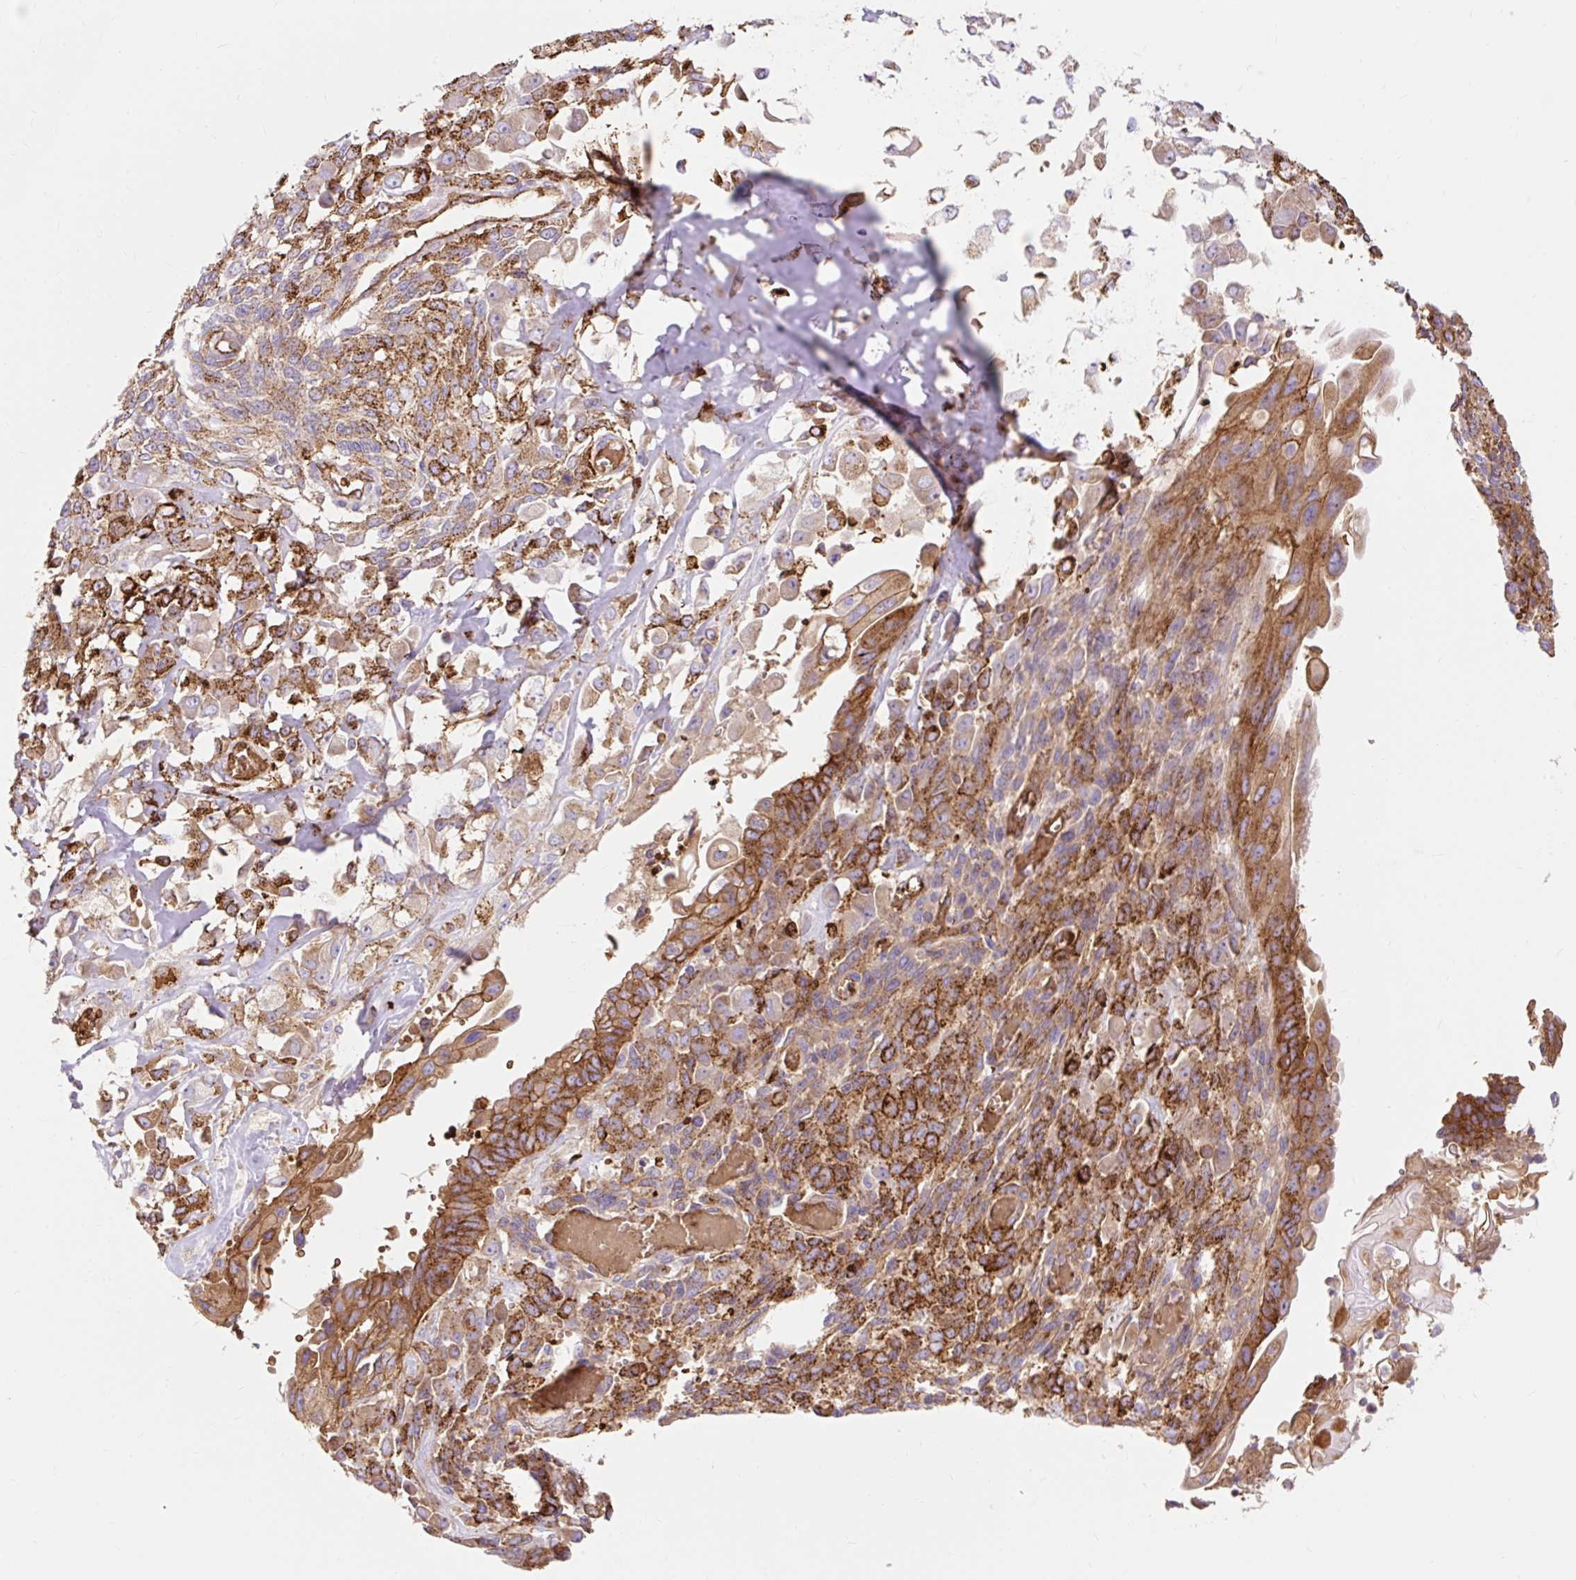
{"staining": {"intensity": "strong", "quantity": "25%-75%", "location": "cytoplasmic/membranous"}, "tissue": "endometrial cancer", "cell_type": "Tumor cells", "image_type": "cancer", "snomed": [{"axis": "morphology", "description": "Adenocarcinoma, NOS"}, {"axis": "topography", "description": "Endometrium"}], "caption": "Protein expression analysis of endometrial cancer (adenocarcinoma) displays strong cytoplasmic/membranous expression in approximately 25%-75% of tumor cells.", "gene": "HIP1R", "patient": {"sex": "female", "age": 32}}